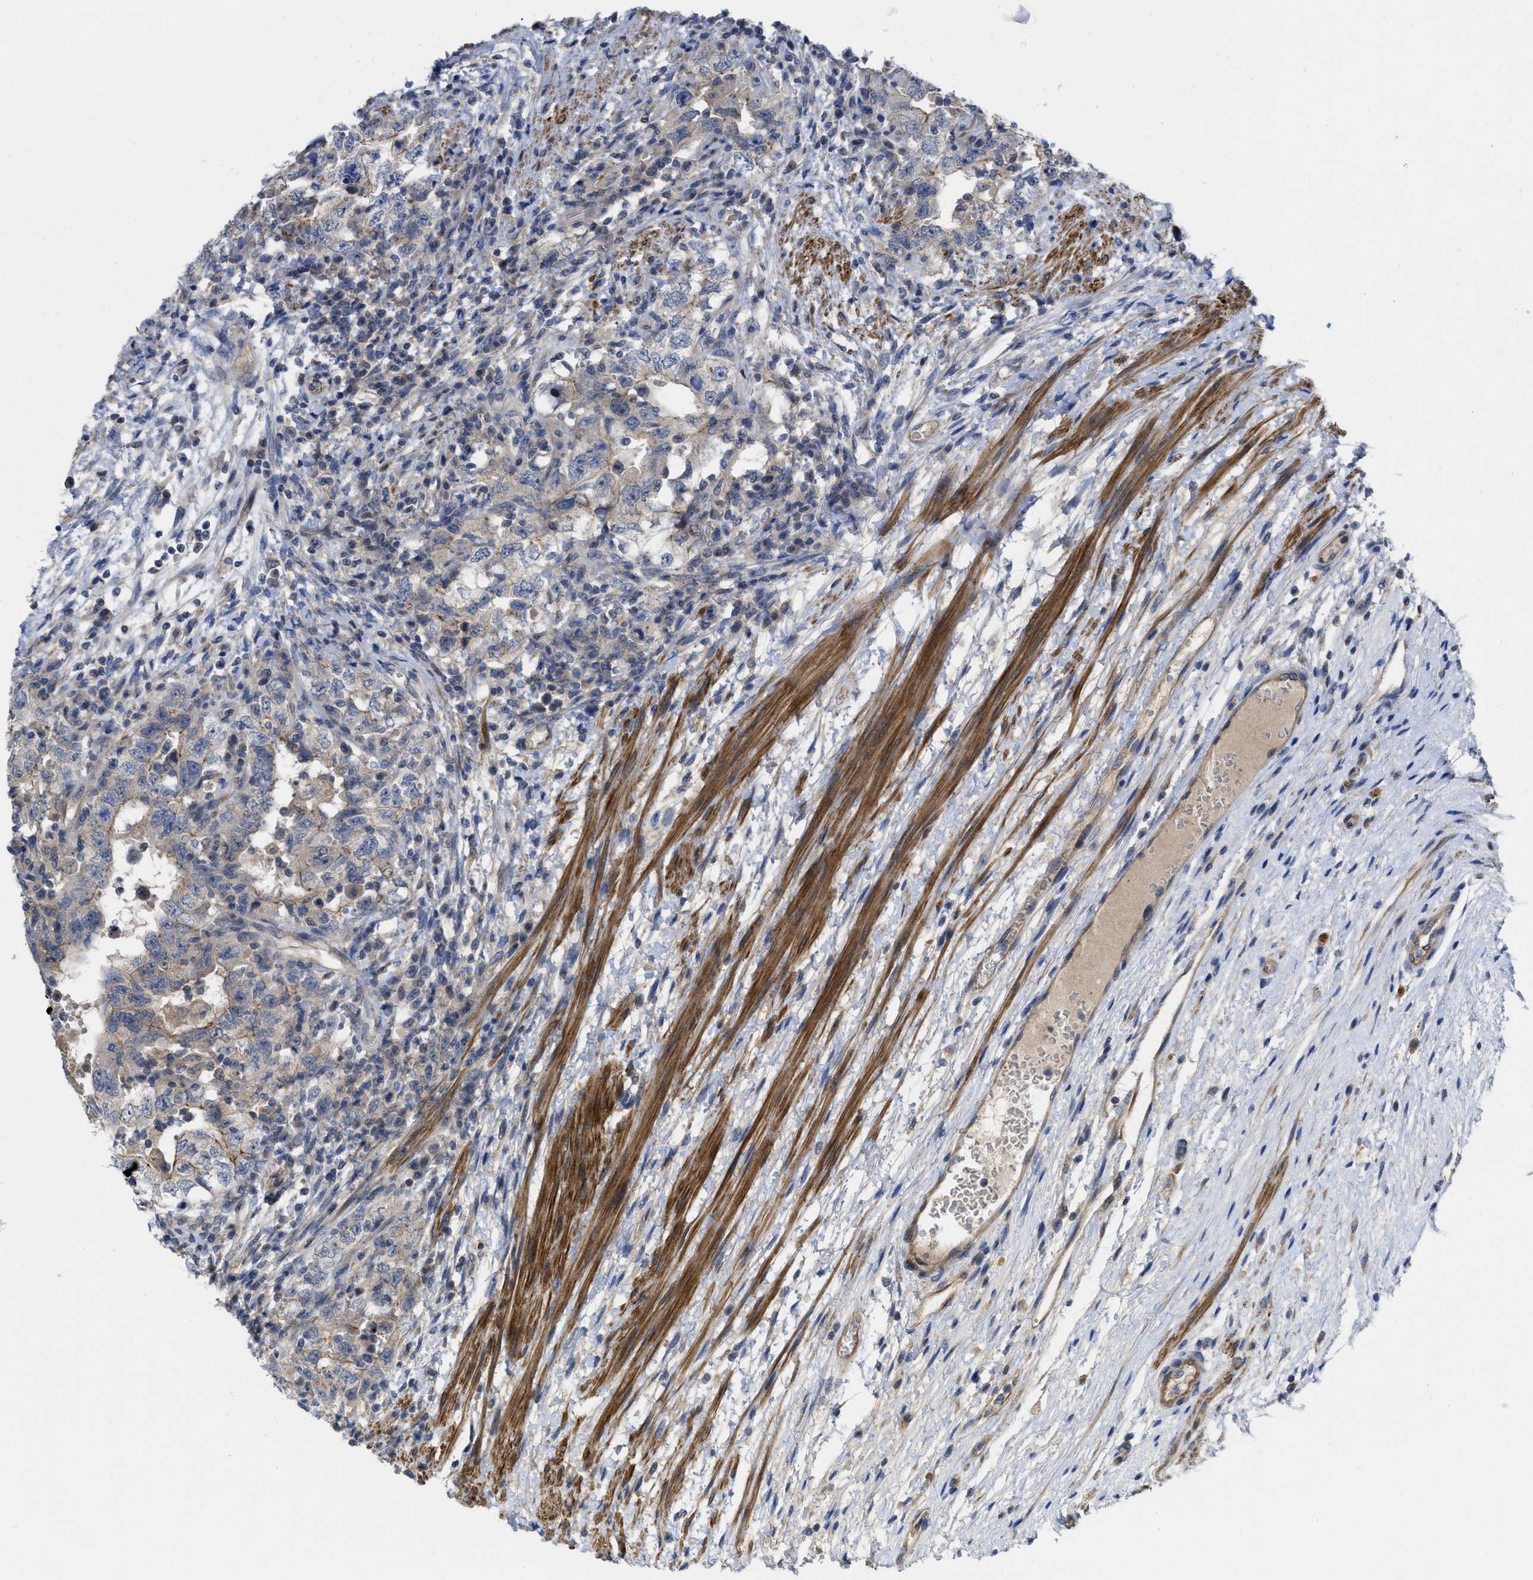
{"staining": {"intensity": "negative", "quantity": "none", "location": "none"}, "tissue": "testis cancer", "cell_type": "Tumor cells", "image_type": "cancer", "snomed": [{"axis": "morphology", "description": "Carcinoma, Embryonal, NOS"}, {"axis": "topography", "description": "Testis"}], "caption": "Immunohistochemical staining of human testis cancer shows no significant expression in tumor cells.", "gene": "ARHGEF26", "patient": {"sex": "male", "age": 26}}